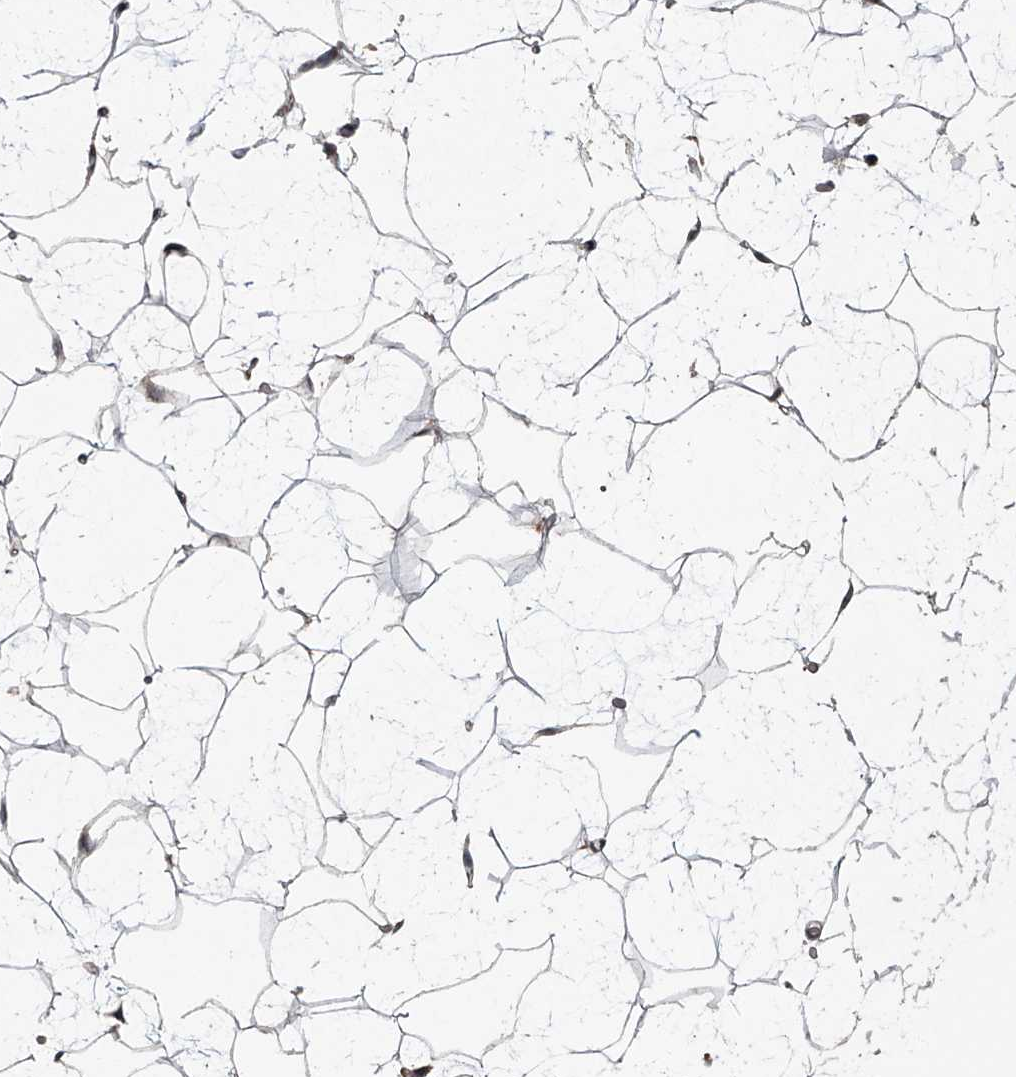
{"staining": {"intensity": "moderate", "quantity": ">75%", "location": "cytoplasmic/membranous,nuclear"}, "tissue": "adipose tissue", "cell_type": "Adipocytes", "image_type": "normal", "snomed": [{"axis": "morphology", "description": "Normal tissue, NOS"}, {"axis": "topography", "description": "Breast"}], "caption": "Brown immunohistochemical staining in benign human adipose tissue demonstrates moderate cytoplasmic/membranous,nuclear positivity in approximately >75% of adipocytes. The protein is shown in brown color, while the nuclei are stained blue.", "gene": "GEMIN8", "patient": {"sex": "female", "age": 23}}